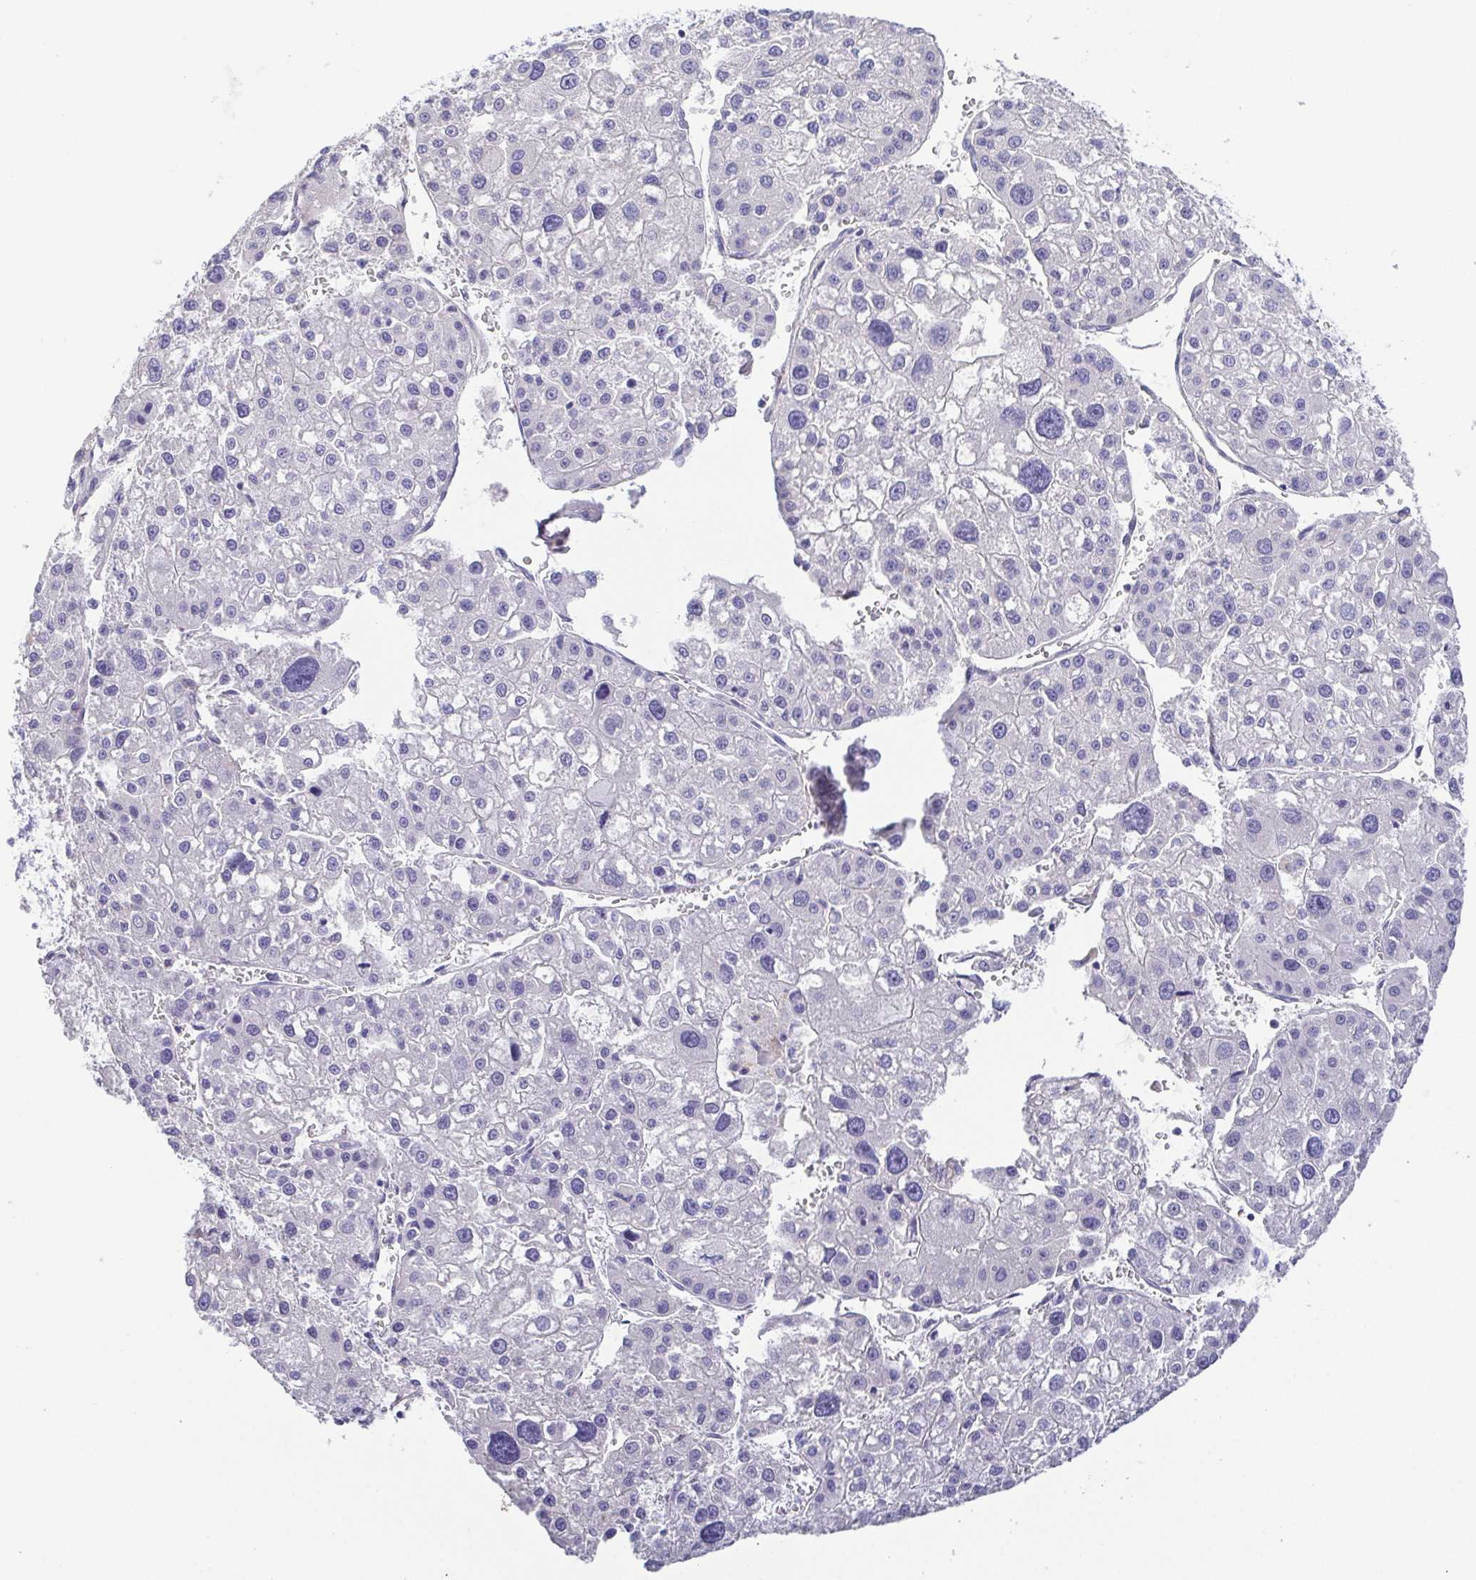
{"staining": {"intensity": "negative", "quantity": "none", "location": "none"}, "tissue": "liver cancer", "cell_type": "Tumor cells", "image_type": "cancer", "snomed": [{"axis": "morphology", "description": "Carcinoma, Hepatocellular, NOS"}, {"axis": "topography", "description": "Liver"}], "caption": "Immunohistochemical staining of liver hepatocellular carcinoma exhibits no significant positivity in tumor cells.", "gene": "PKDREJ", "patient": {"sex": "male", "age": 73}}